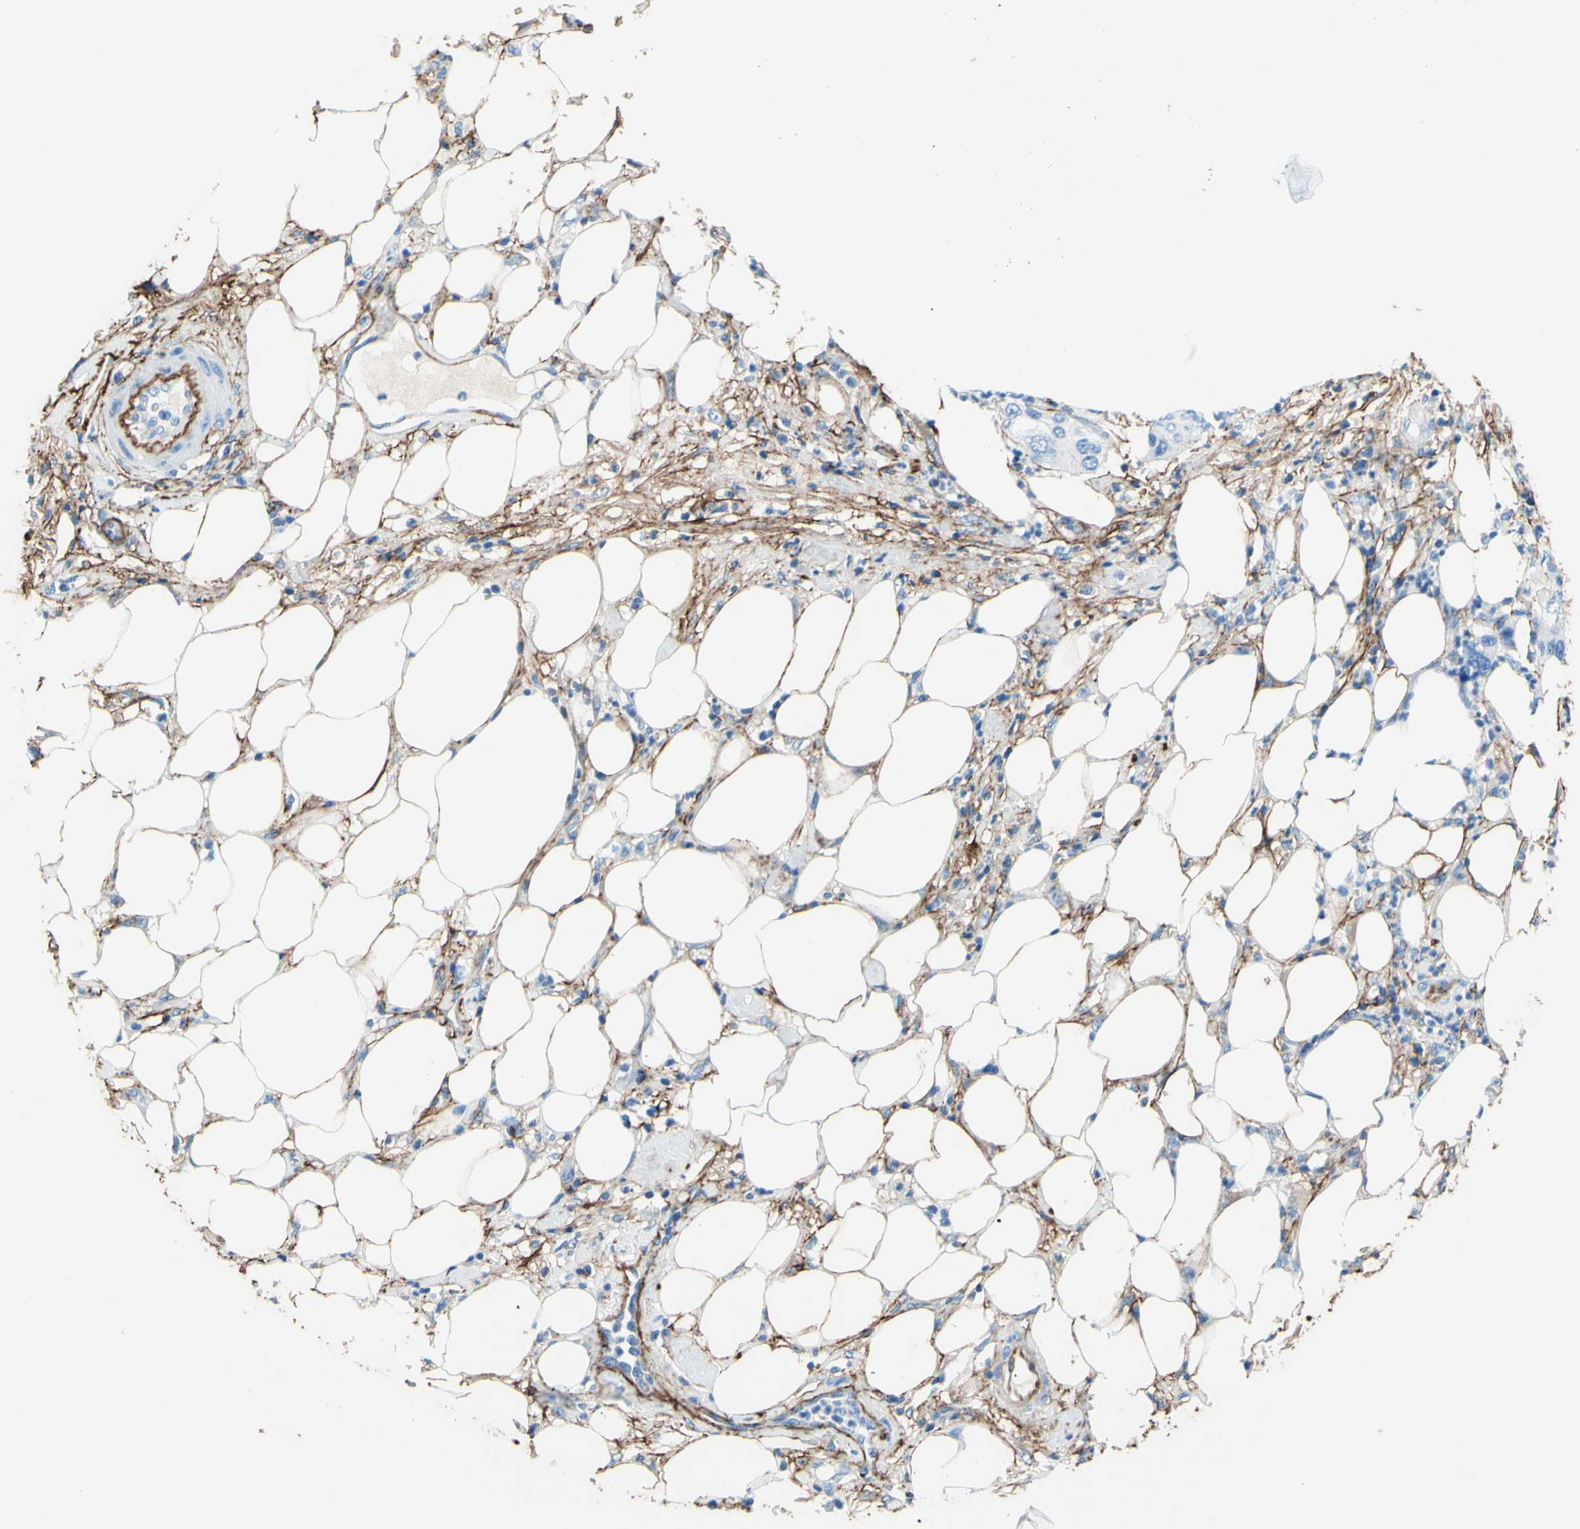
{"staining": {"intensity": "negative", "quantity": "none", "location": "none"}, "tissue": "pancreatic cancer", "cell_type": "Tumor cells", "image_type": "cancer", "snomed": [{"axis": "morphology", "description": "Adenocarcinoma, NOS"}, {"axis": "topography", "description": "Pancreas"}], "caption": "The IHC micrograph has no significant staining in tumor cells of pancreatic cancer tissue.", "gene": "MFAP5", "patient": {"sex": "female", "age": 71}}